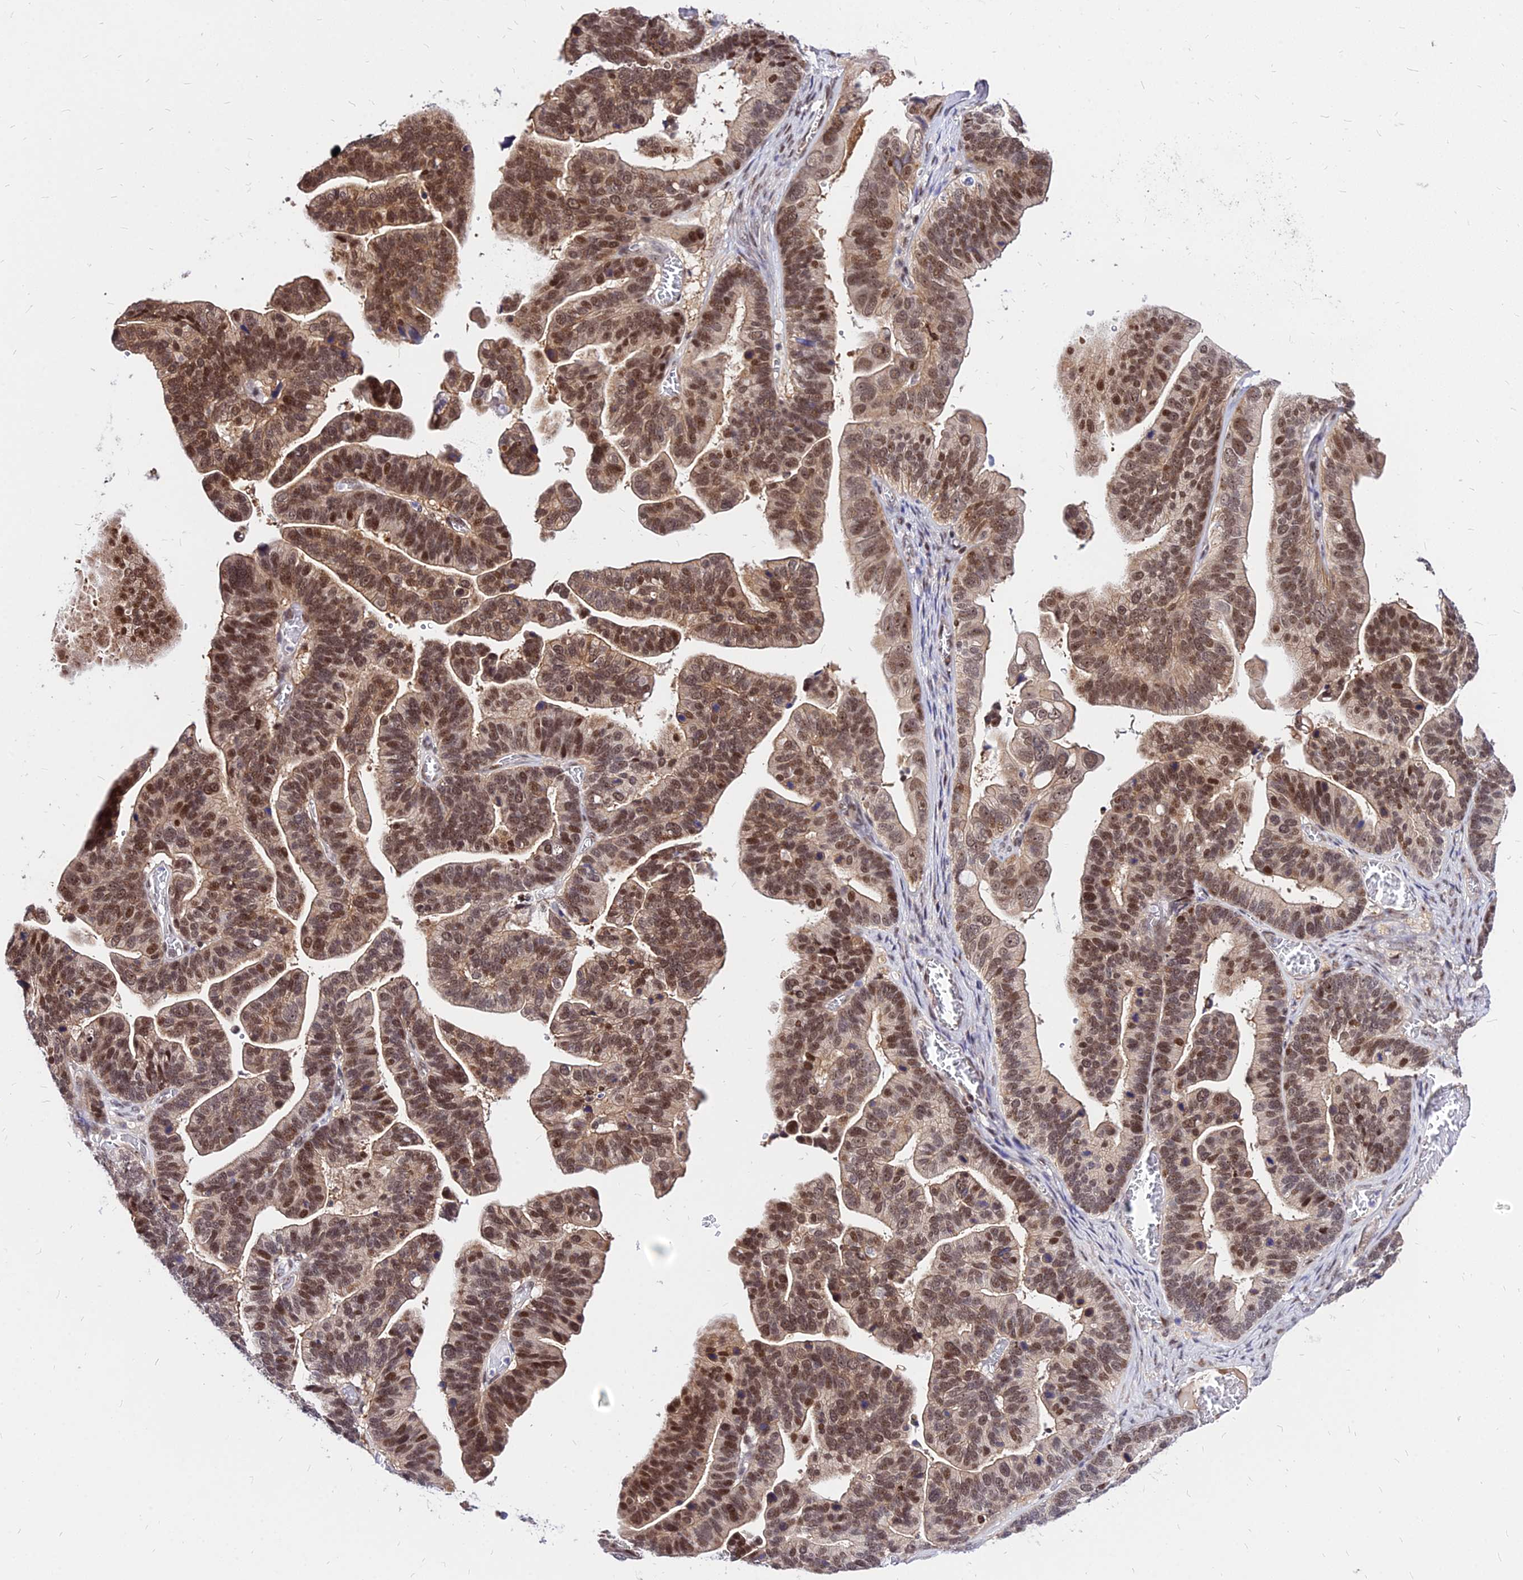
{"staining": {"intensity": "moderate", "quantity": ">75%", "location": "cytoplasmic/membranous,nuclear"}, "tissue": "ovarian cancer", "cell_type": "Tumor cells", "image_type": "cancer", "snomed": [{"axis": "morphology", "description": "Cystadenocarcinoma, serous, NOS"}, {"axis": "topography", "description": "Ovary"}], "caption": "Protein expression analysis of ovarian cancer reveals moderate cytoplasmic/membranous and nuclear expression in approximately >75% of tumor cells.", "gene": "DDX55", "patient": {"sex": "female", "age": 56}}